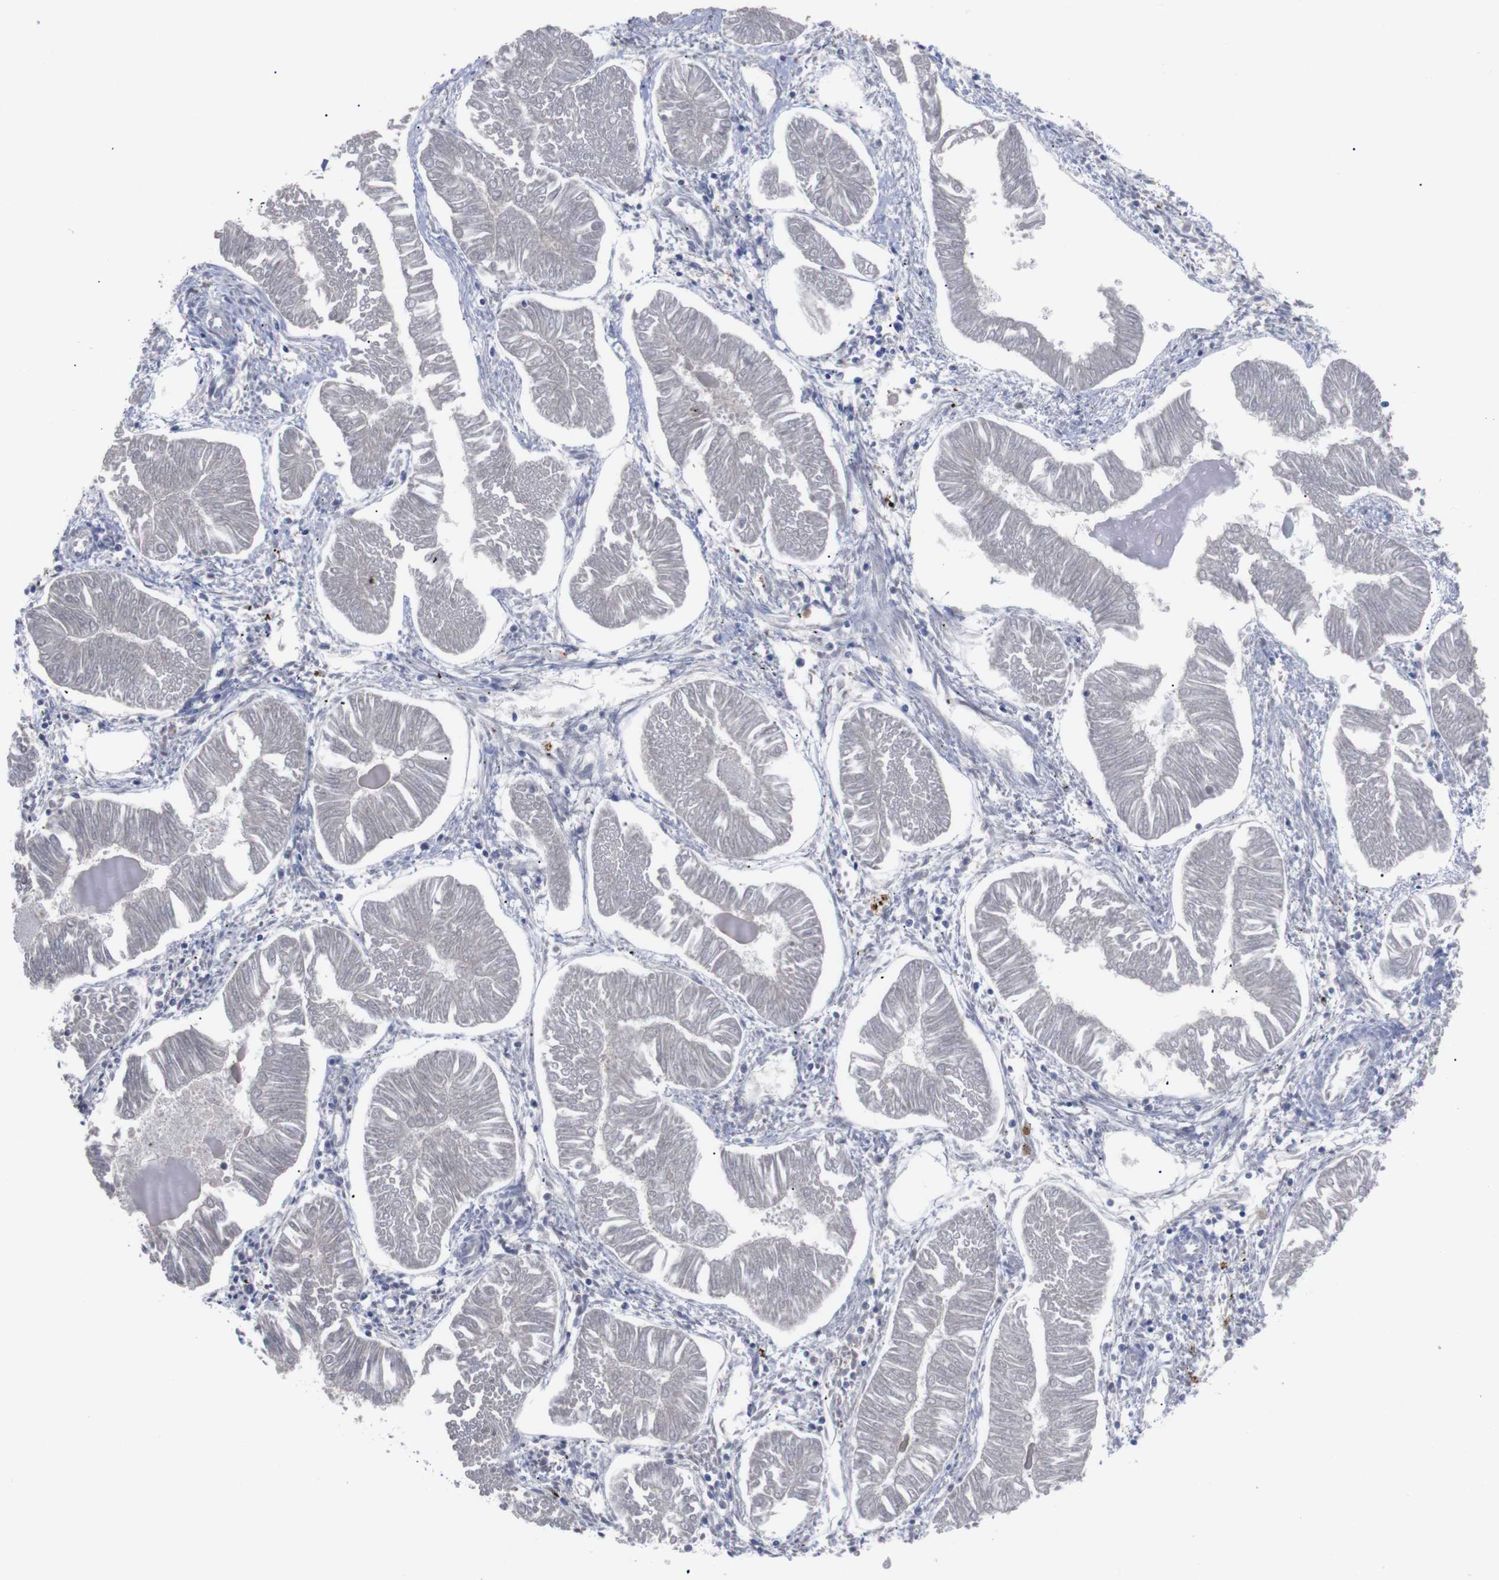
{"staining": {"intensity": "negative", "quantity": "none", "location": "none"}, "tissue": "endometrial cancer", "cell_type": "Tumor cells", "image_type": "cancer", "snomed": [{"axis": "morphology", "description": "Adenocarcinoma, NOS"}, {"axis": "topography", "description": "Endometrium"}], "caption": "This is an immunohistochemistry image of human adenocarcinoma (endometrial). There is no positivity in tumor cells.", "gene": "C5AR1", "patient": {"sex": "female", "age": 53}}